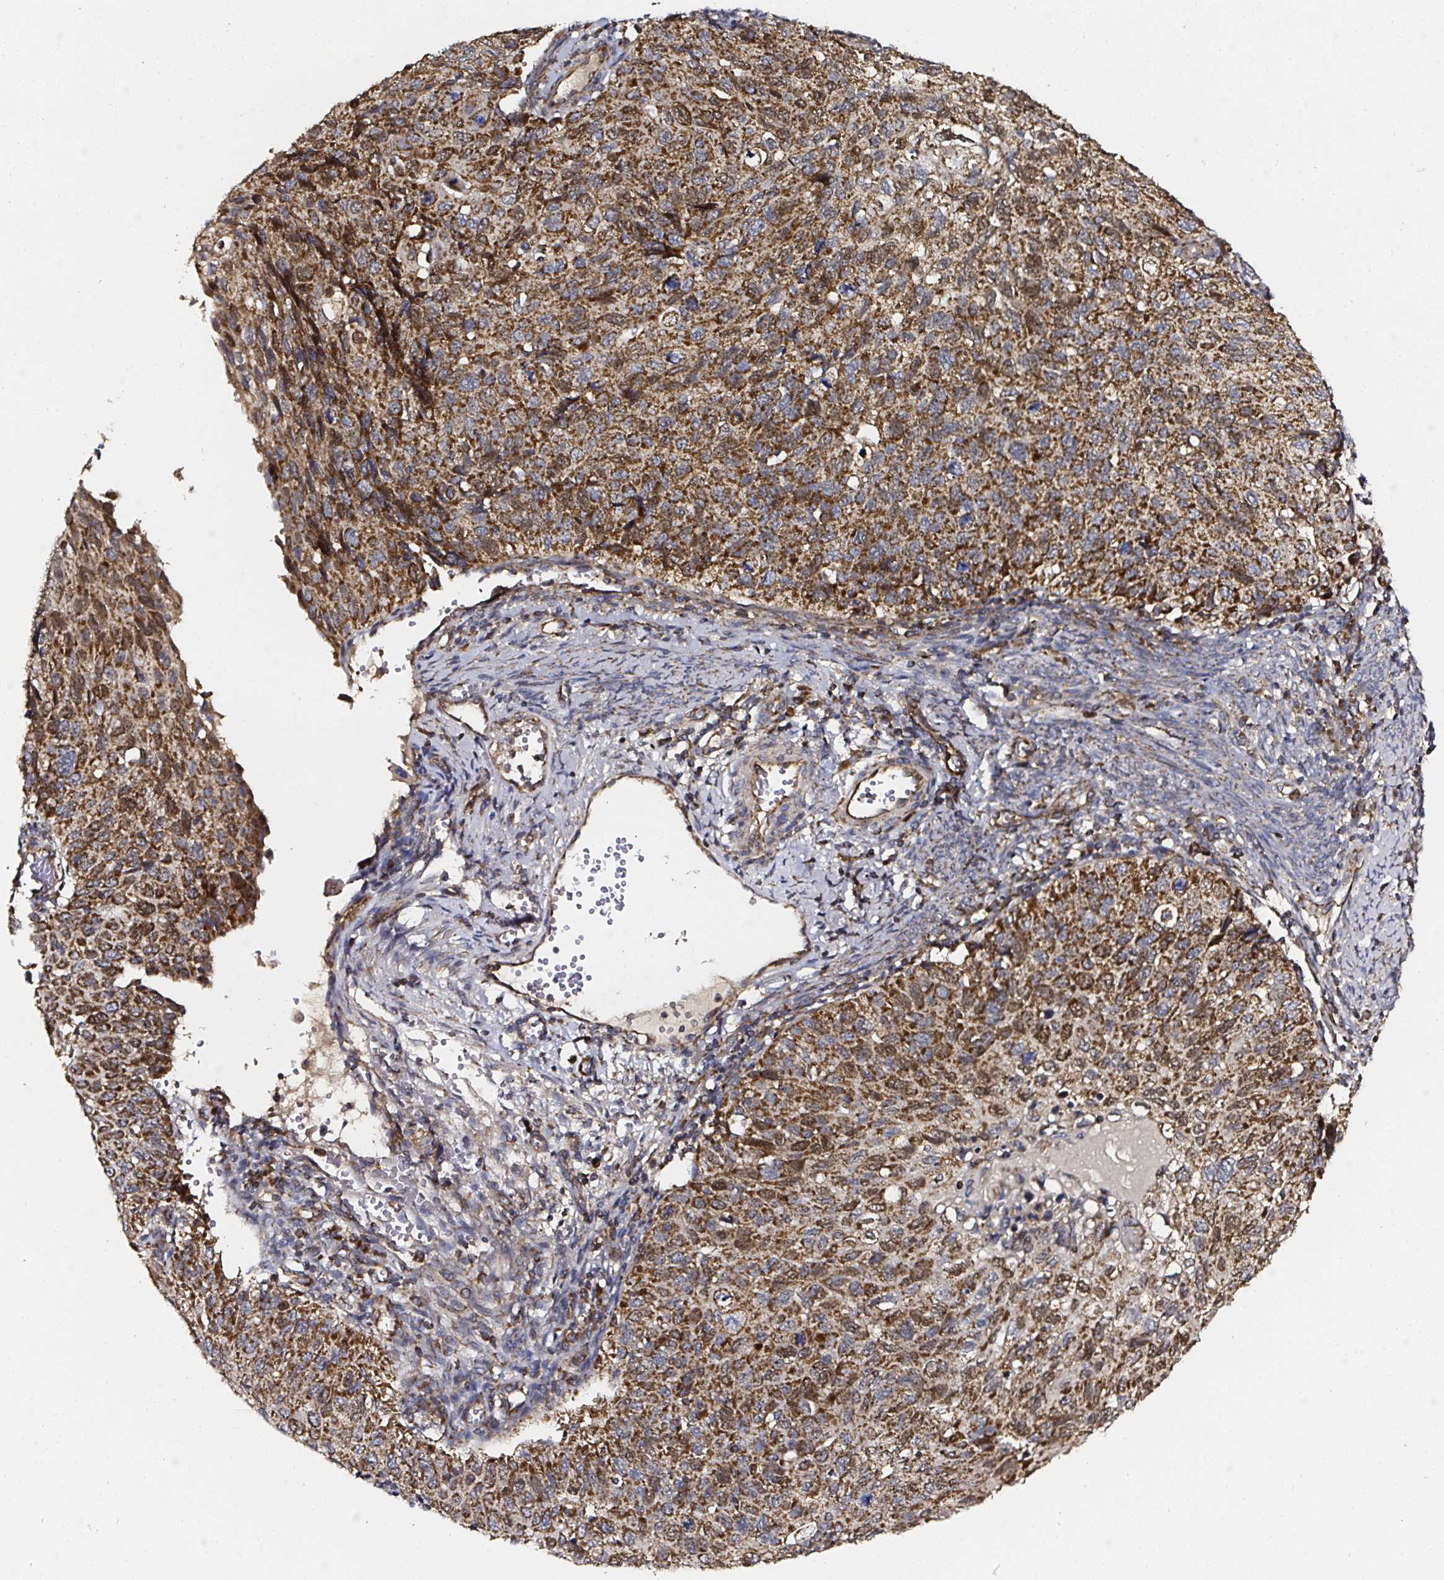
{"staining": {"intensity": "strong", "quantity": ">75%", "location": "cytoplasmic/membranous"}, "tissue": "cervical cancer", "cell_type": "Tumor cells", "image_type": "cancer", "snomed": [{"axis": "morphology", "description": "Squamous cell carcinoma, NOS"}, {"axis": "topography", "description": "Cervix"}], "caption": "This micrograph demonstrates IHC staining of squamous cell carcinoma (cervical), with high strong cytoplasmic/membranous staining in approximately >75% of tumor cells.", "gene": "ATAD3B", "patient": {"sex": "female", "age": 70}}